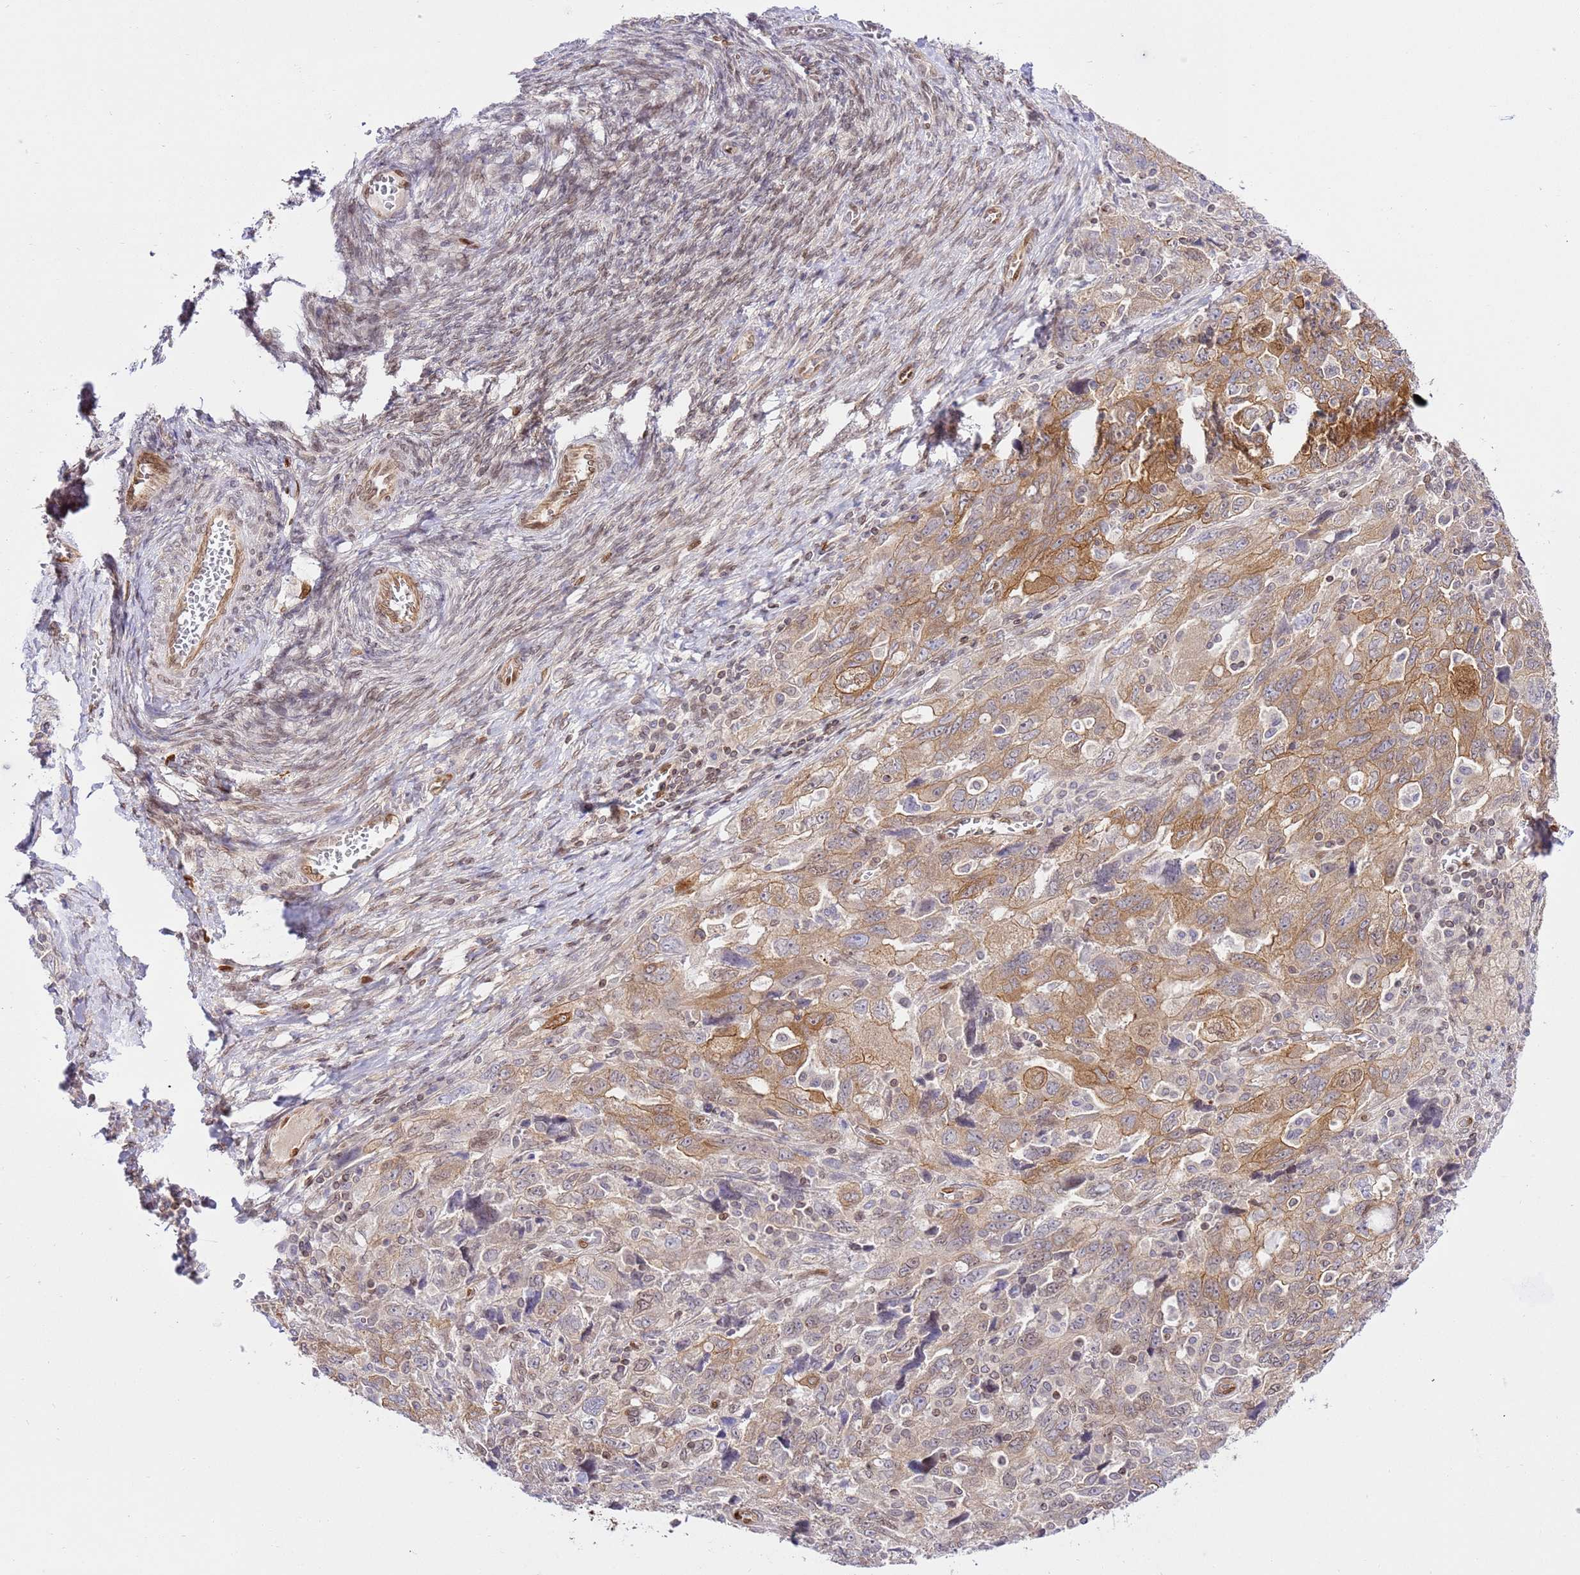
{"staining": {"intensity": "moderate", "quantity": ">75%", "location": "cytoplasmic/membranous"}, "tissue": "ovarian cancer", "cell_type": "Tumor cells", "image_type": "cancer", "snomed": [{"axis": "morphology", "description": "Carcinoma, NOS"}, {"axis": "morphology", "description": "Cystadenocarcinoma, serous, NOS"}, {"axis": "topography", "description": "Ovary"}], "caption": "Immunohistochemical staining of ovarian cancer reveals medium levels of moderate cytoplasmic/membranous protein positivity in about >75% of tumor cells. Using DAB (brown) and hematoxylin (blue) stains, captured at high magnification using brightfield microscopy.", "gene": "TRIM37", "patient": {"sex": "female", "age": 69}}